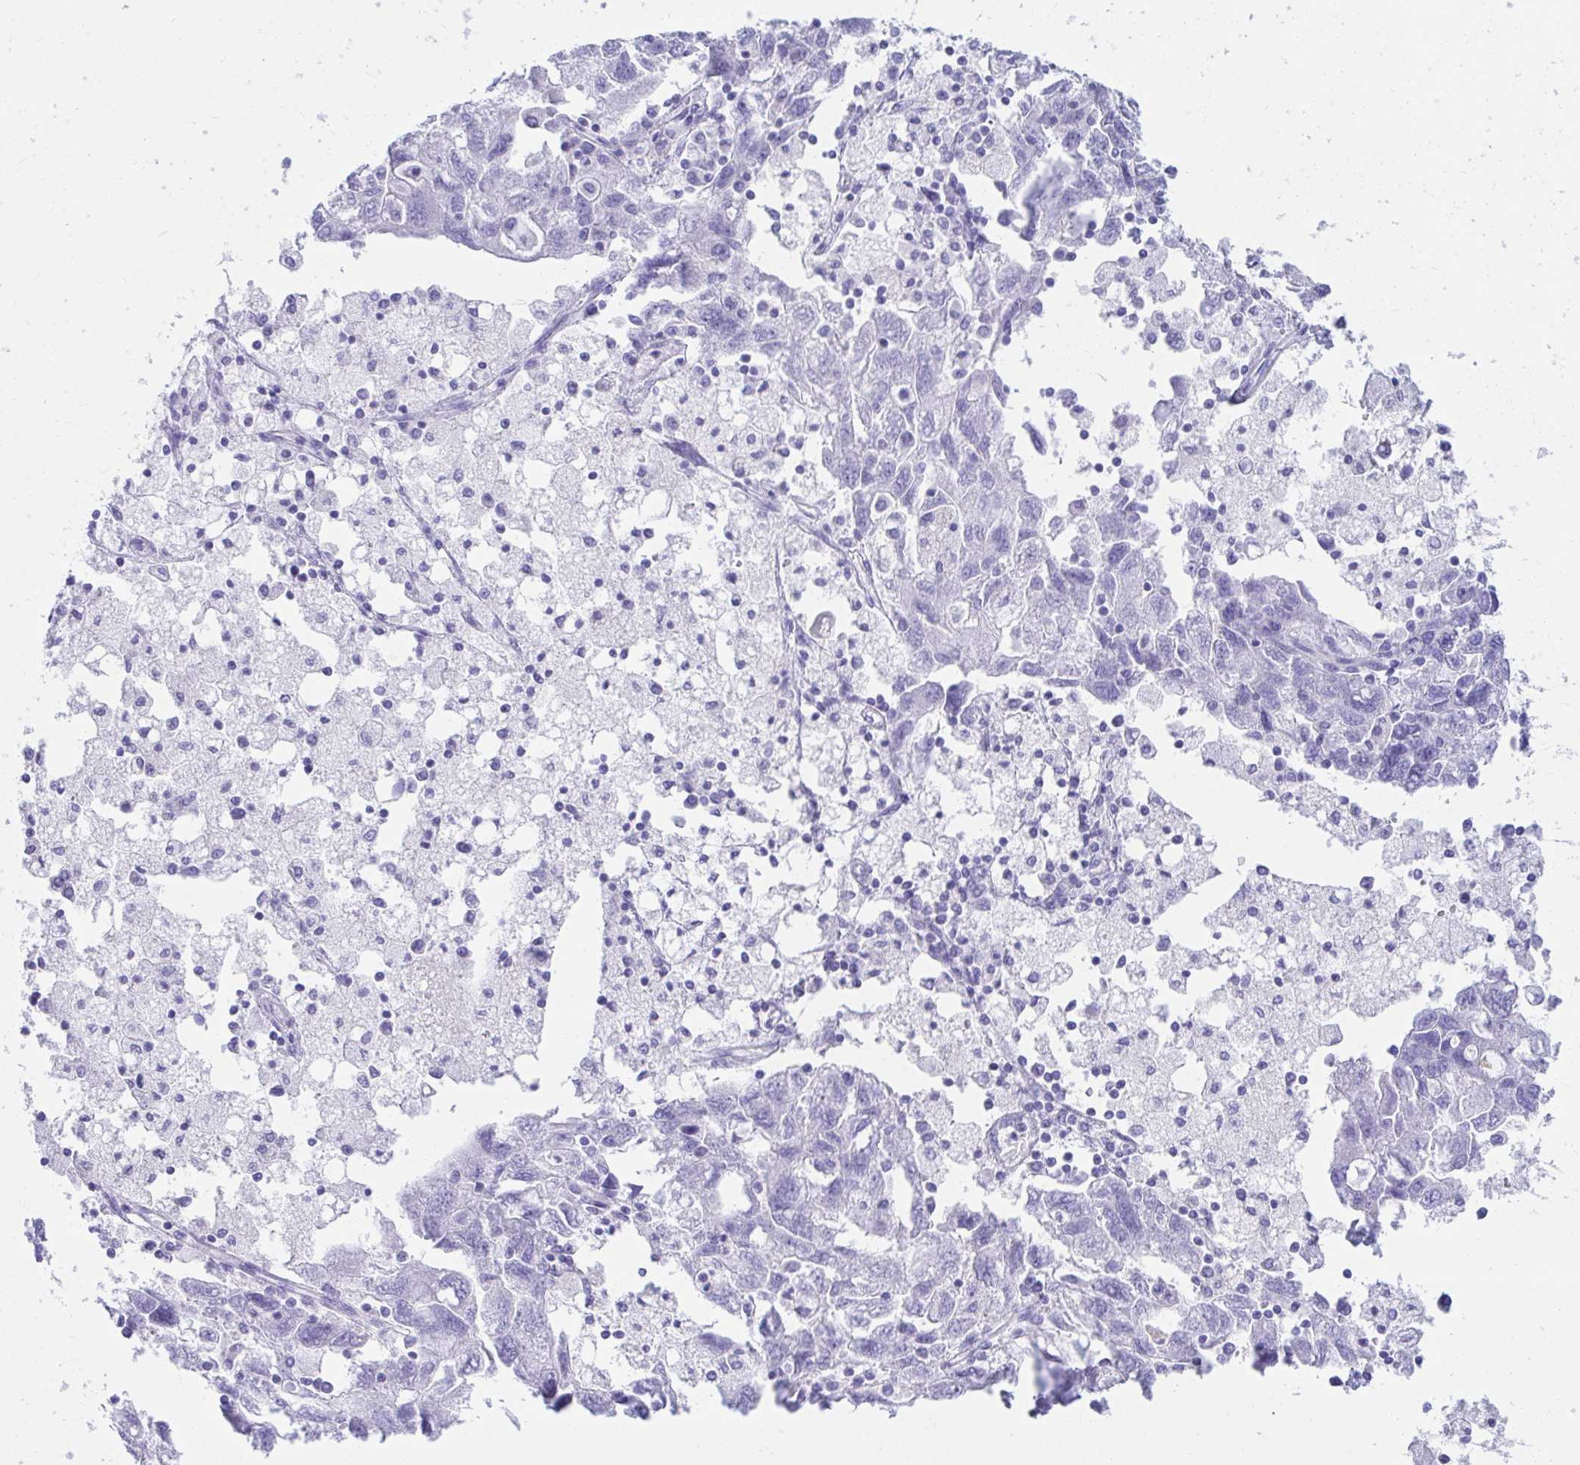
{"staining": {"intensity": "negative", "quantity": "none", "location": "none"}, "tissue": "ovarian cancer", "cell_type": "Tumor cells", "image_type": "cancer", "snomed": [{"axis": "morphology", "description": "Carcinoma, NOS"}, {"axis": "morphology", "description": "Cystadenocarcinoma, serous, NOS"}, {"axis": "topography", "description": "Ovary"}], "caption": "The image displays no staining of tumor cells in carcinoma (ovarian).", "gene": "SHISA8", "patient": {"sex": "female", "age": 69}}